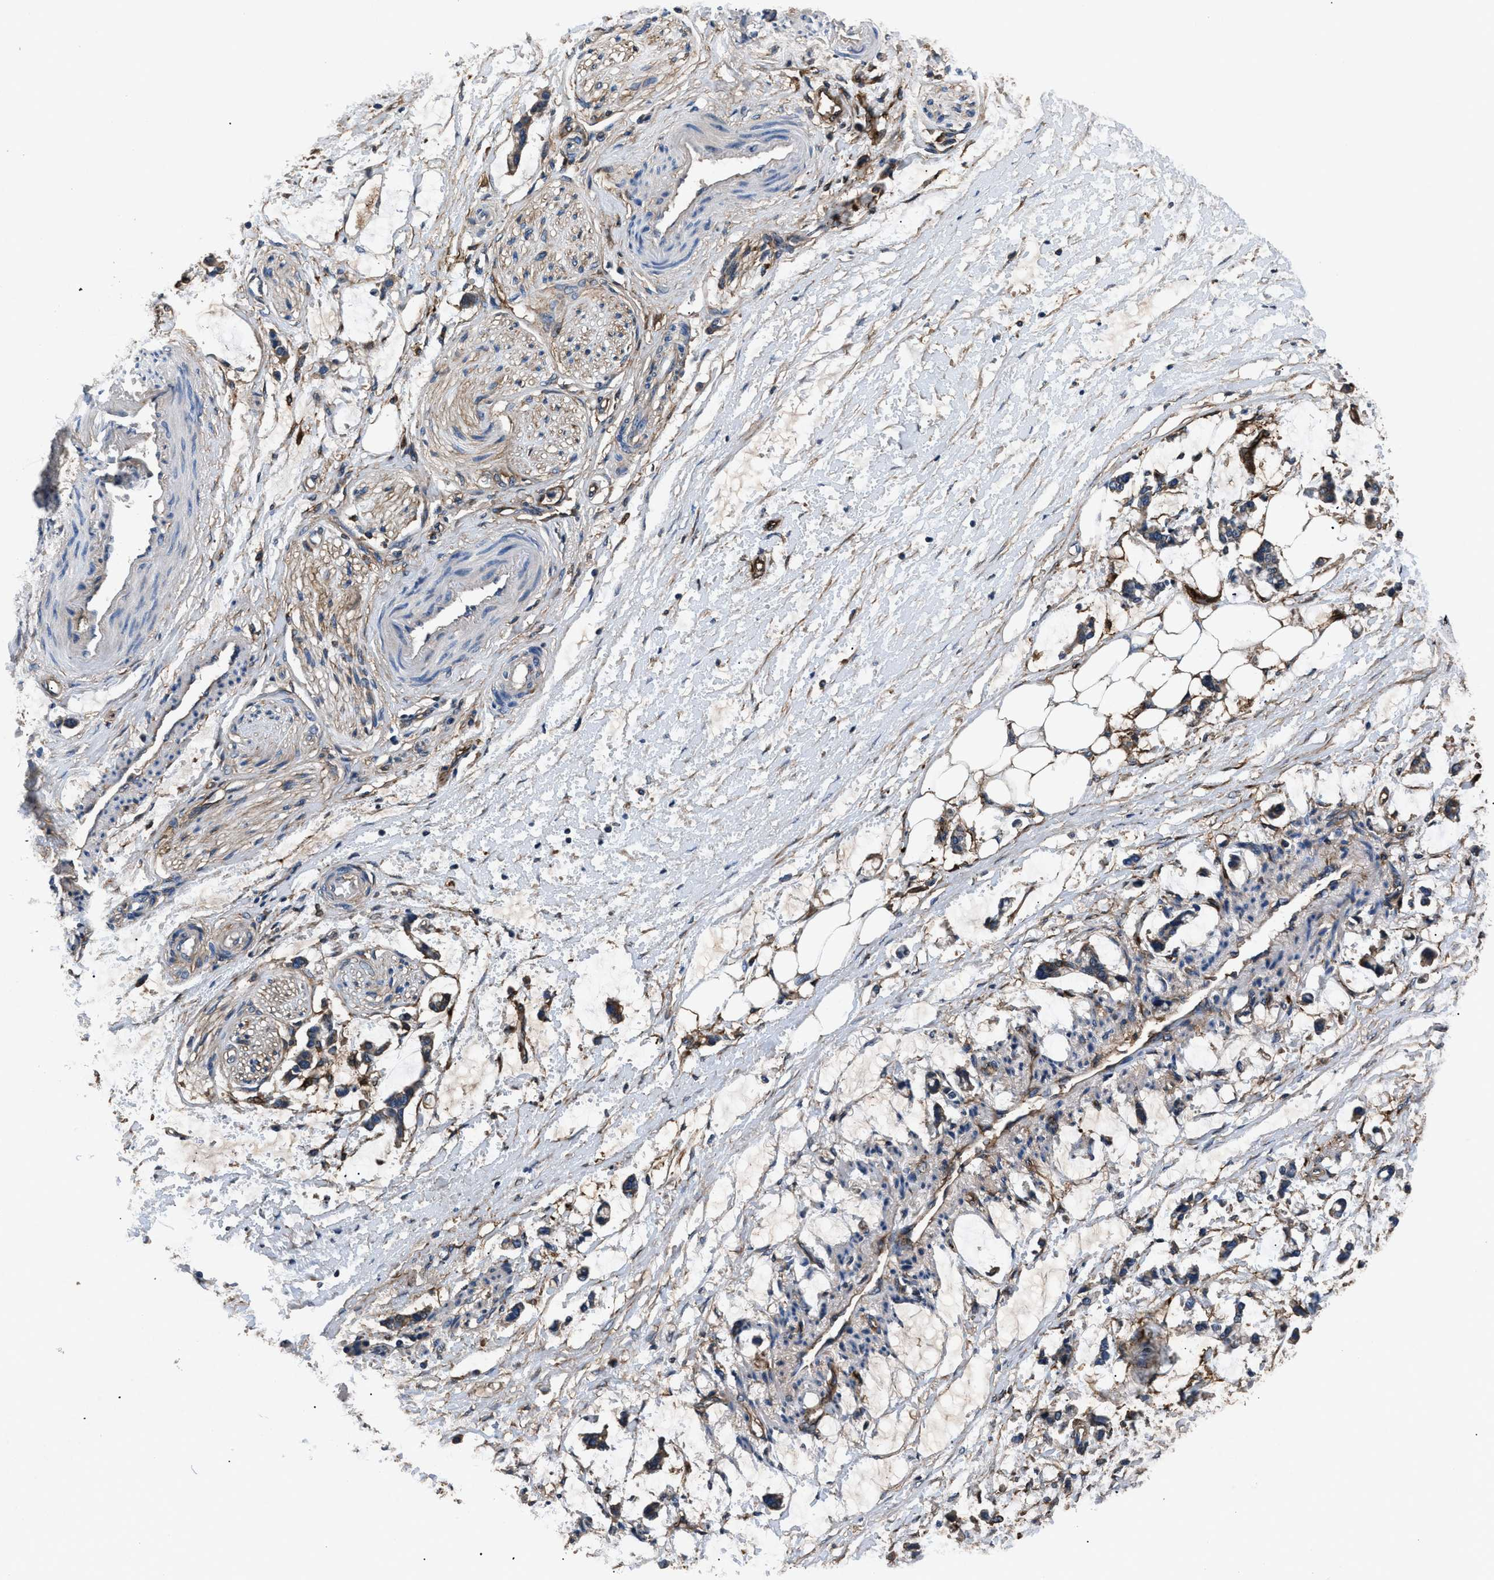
{"staining": {"intensity": "moderate", "quantity": ">75%", "location": "cytoplasmic/membranous"}, "tissue": "adipose tissue", "cell_type": "Adipocytes", "image_type": "normal", "snomed": [{"axis": "morphology", "description": "Normal tissue, NOS"}, {"axis": "morphology", "description": "Adenocarcinoma, NOS"}, {"axis": "topography", "description": "Colon"}, {"axis": "topography", "description": "Peripheral nerve tissue"}], "caption": "Immunohistochemistry (IHC) (DAB) staining of benign adipose tissue displays moderate cytoplasmic/membranous protein staining in about >75% of adipocytes.", "gene": "CD276", "patient": {"sex": "male", "age": 14}}